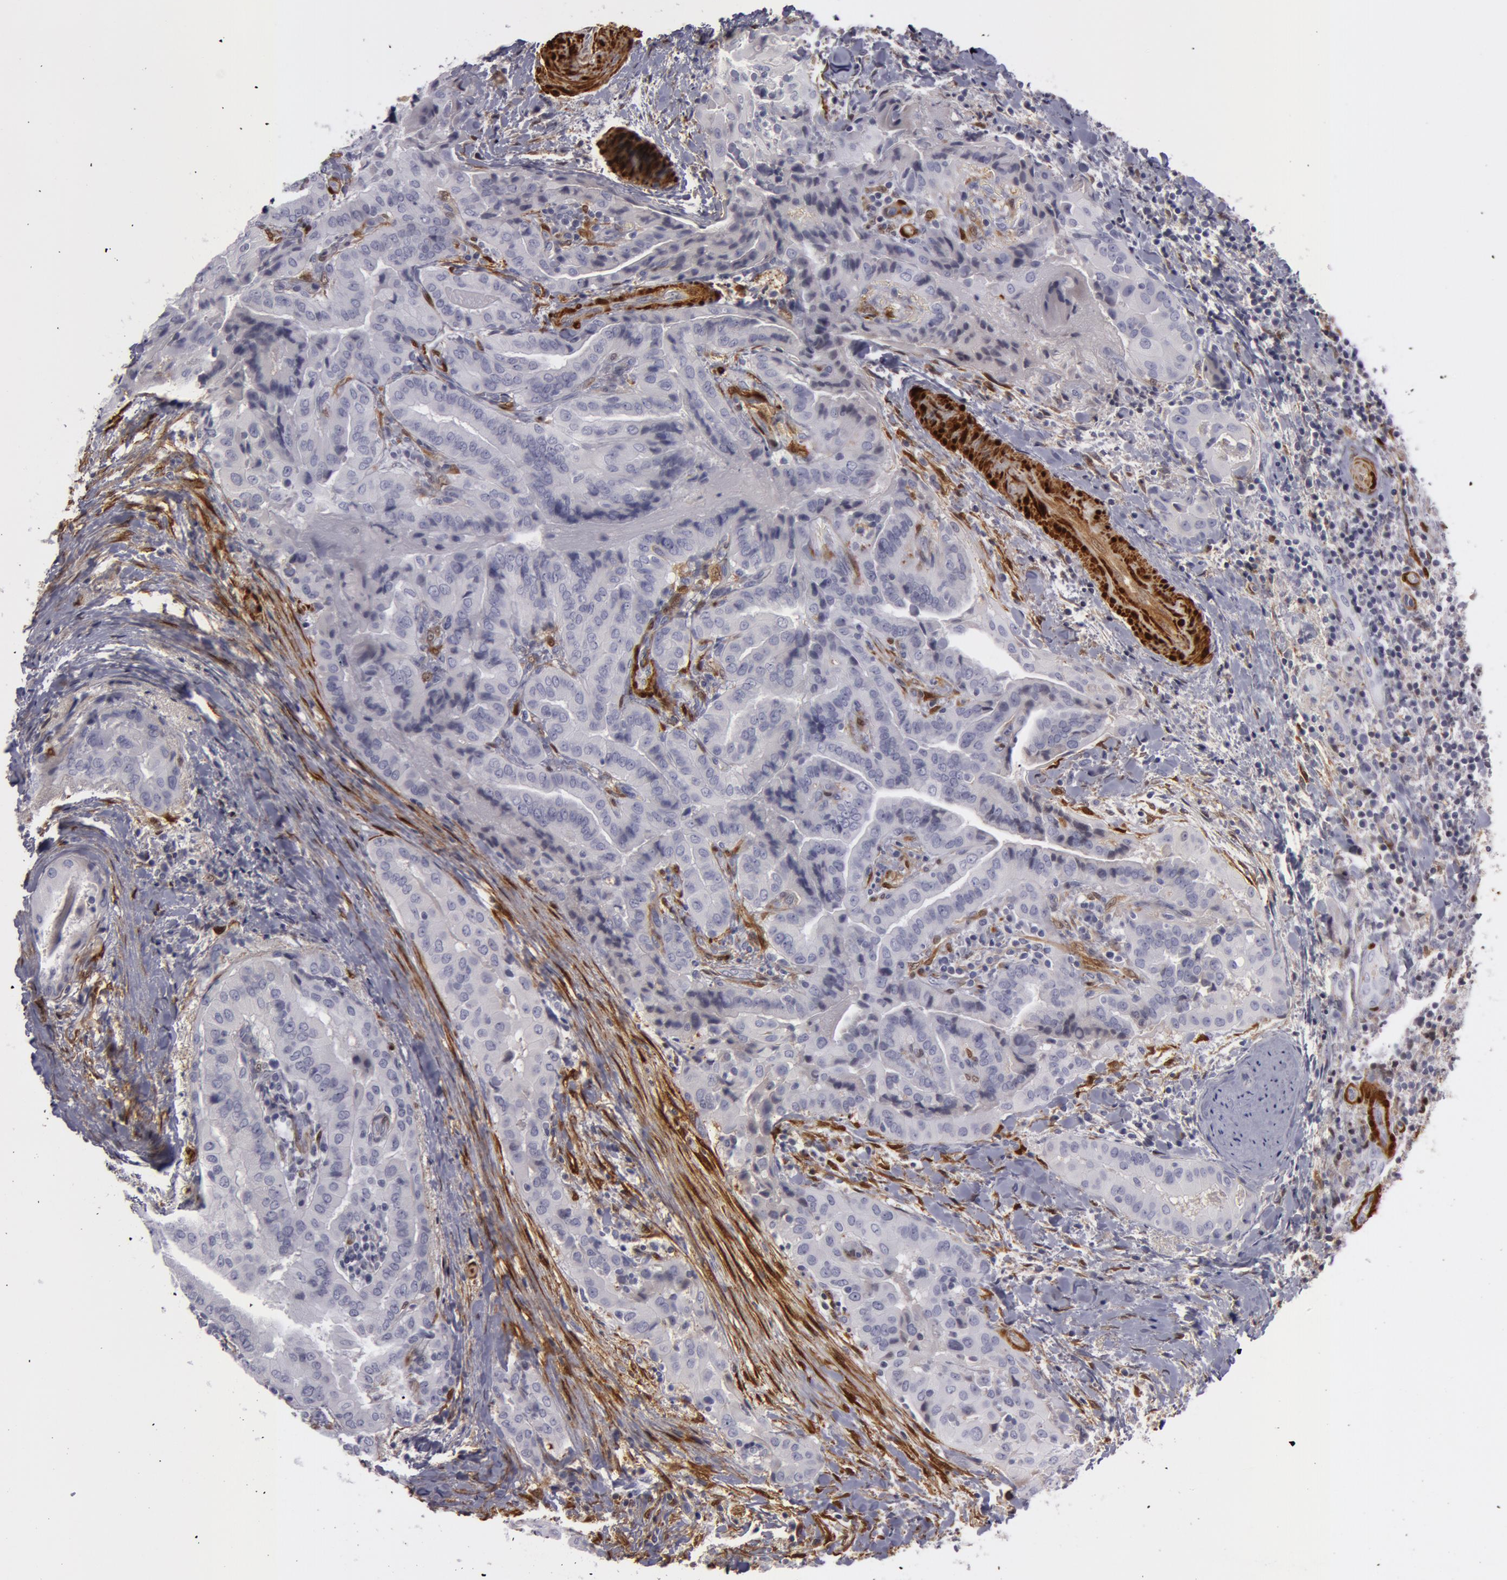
{"staining": {"intensity": "negative", "quantity": "none", "location": "none"}, "tissue": "thyroid cancer", "cell_type": "Tumor cells", "image_type": "cancer", "snomed": [{"axis": "morphology", "description": "Papillary adenocarcinoma, NOS"}, {"axis": "topography", "description": "Thyroid gland"}], "caption": "A histopathology image of thyroid cancer (papillary adenocarcinoma) stained for a protein shows no brown staining in tumor cells.", "gene": "TAGLN", "patient": {"sex": "female", "age": 71}}